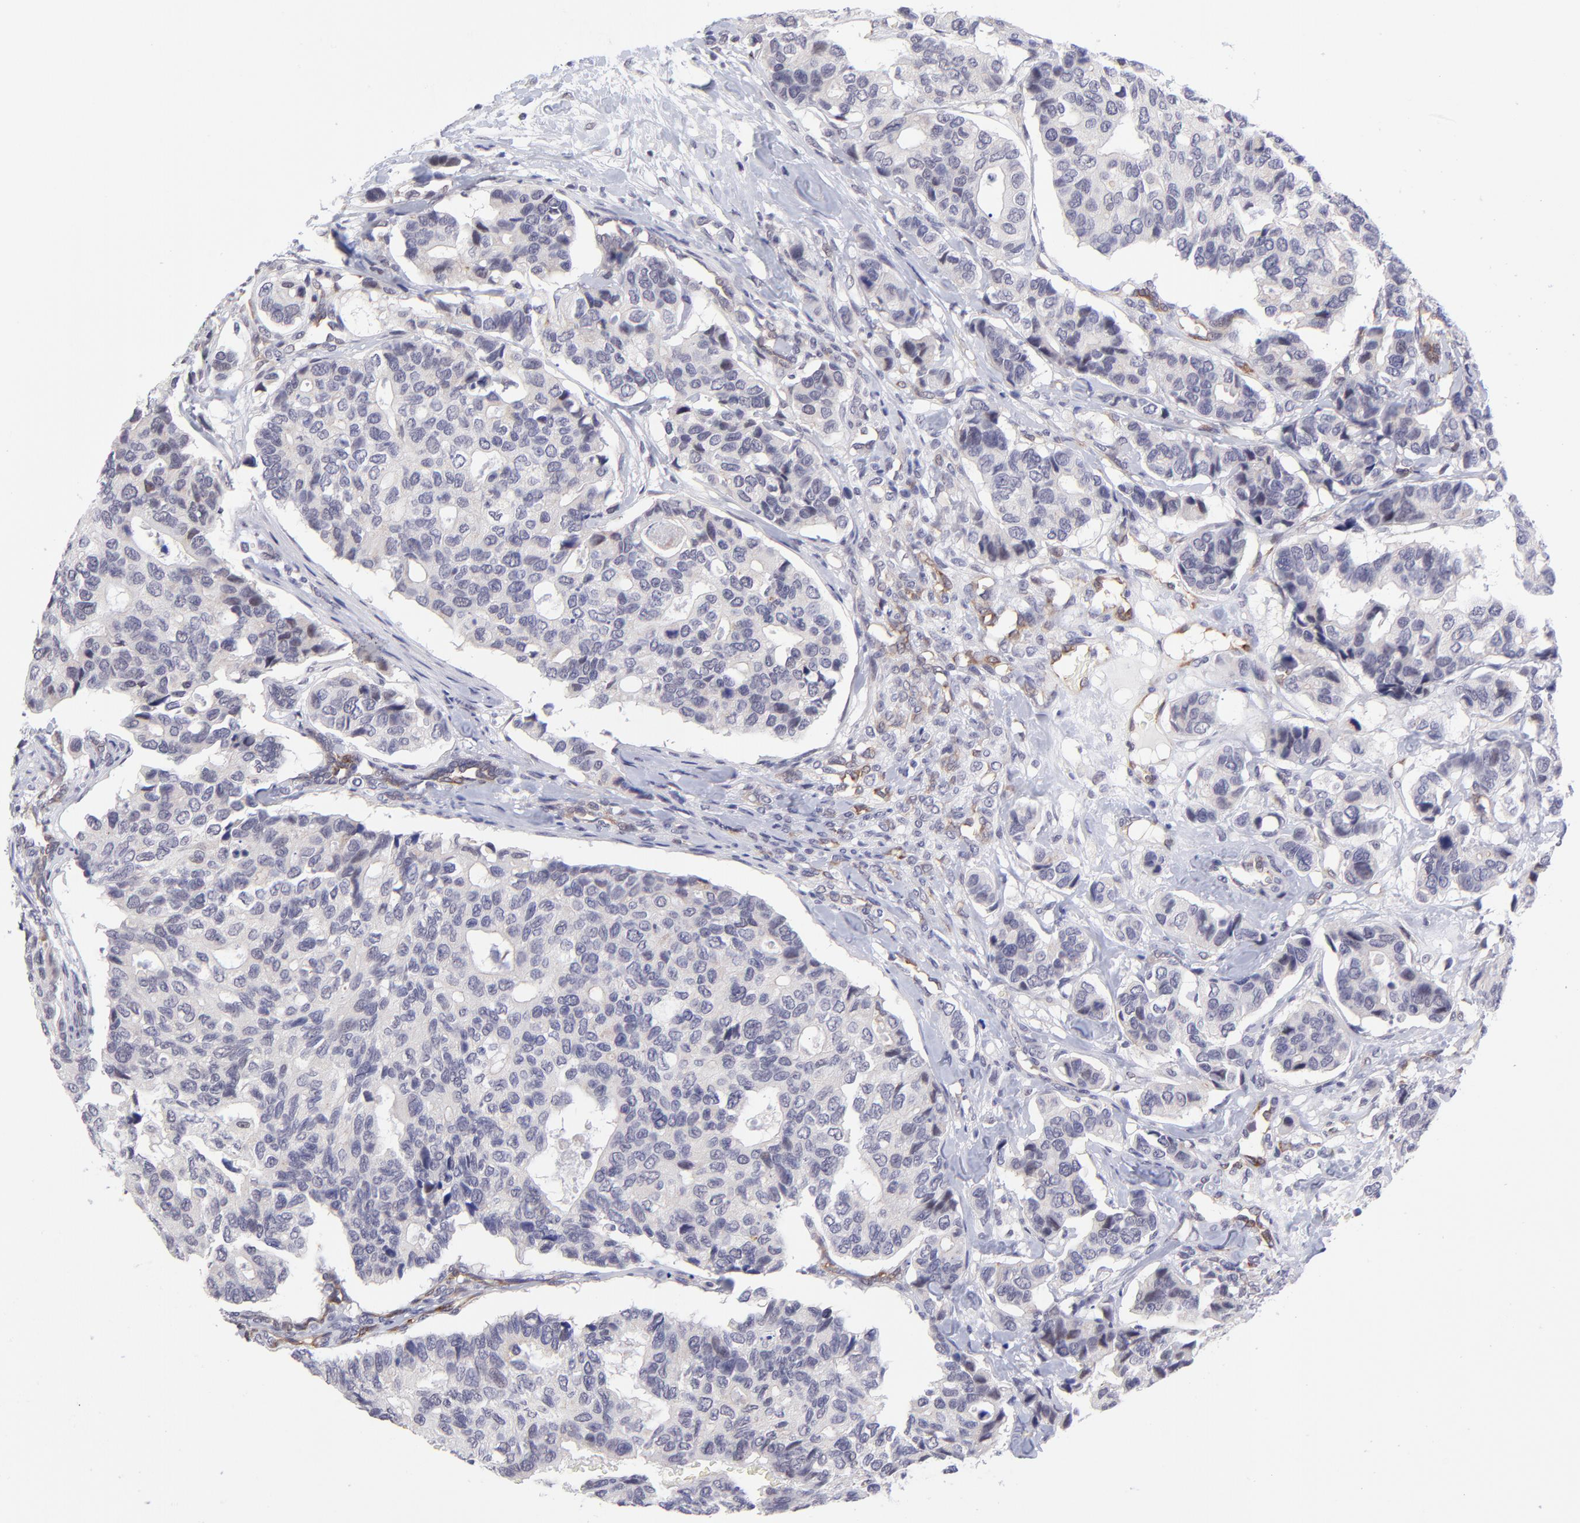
{"staining": {"intensity": "negative", "quantity": "none", "location": "none"}, "tissue": "breast cancer", "cell_type": "Tumor cells", "image_type": "cancer", "snomed": [{"axis": "morphology", "description": "Duct carcinoma"}, {"axis": "topography", "description": "Breast"}], "caption": "There is no significant staining in tumor cells of breast cancer. The staining is performed using DAB (3,3'-diaminobenzidine) brown chromogen with nuclei counter-stained in using hematoxylin.", "gene": "SOX6", "patient": {"sex": "female", "age": 64}}